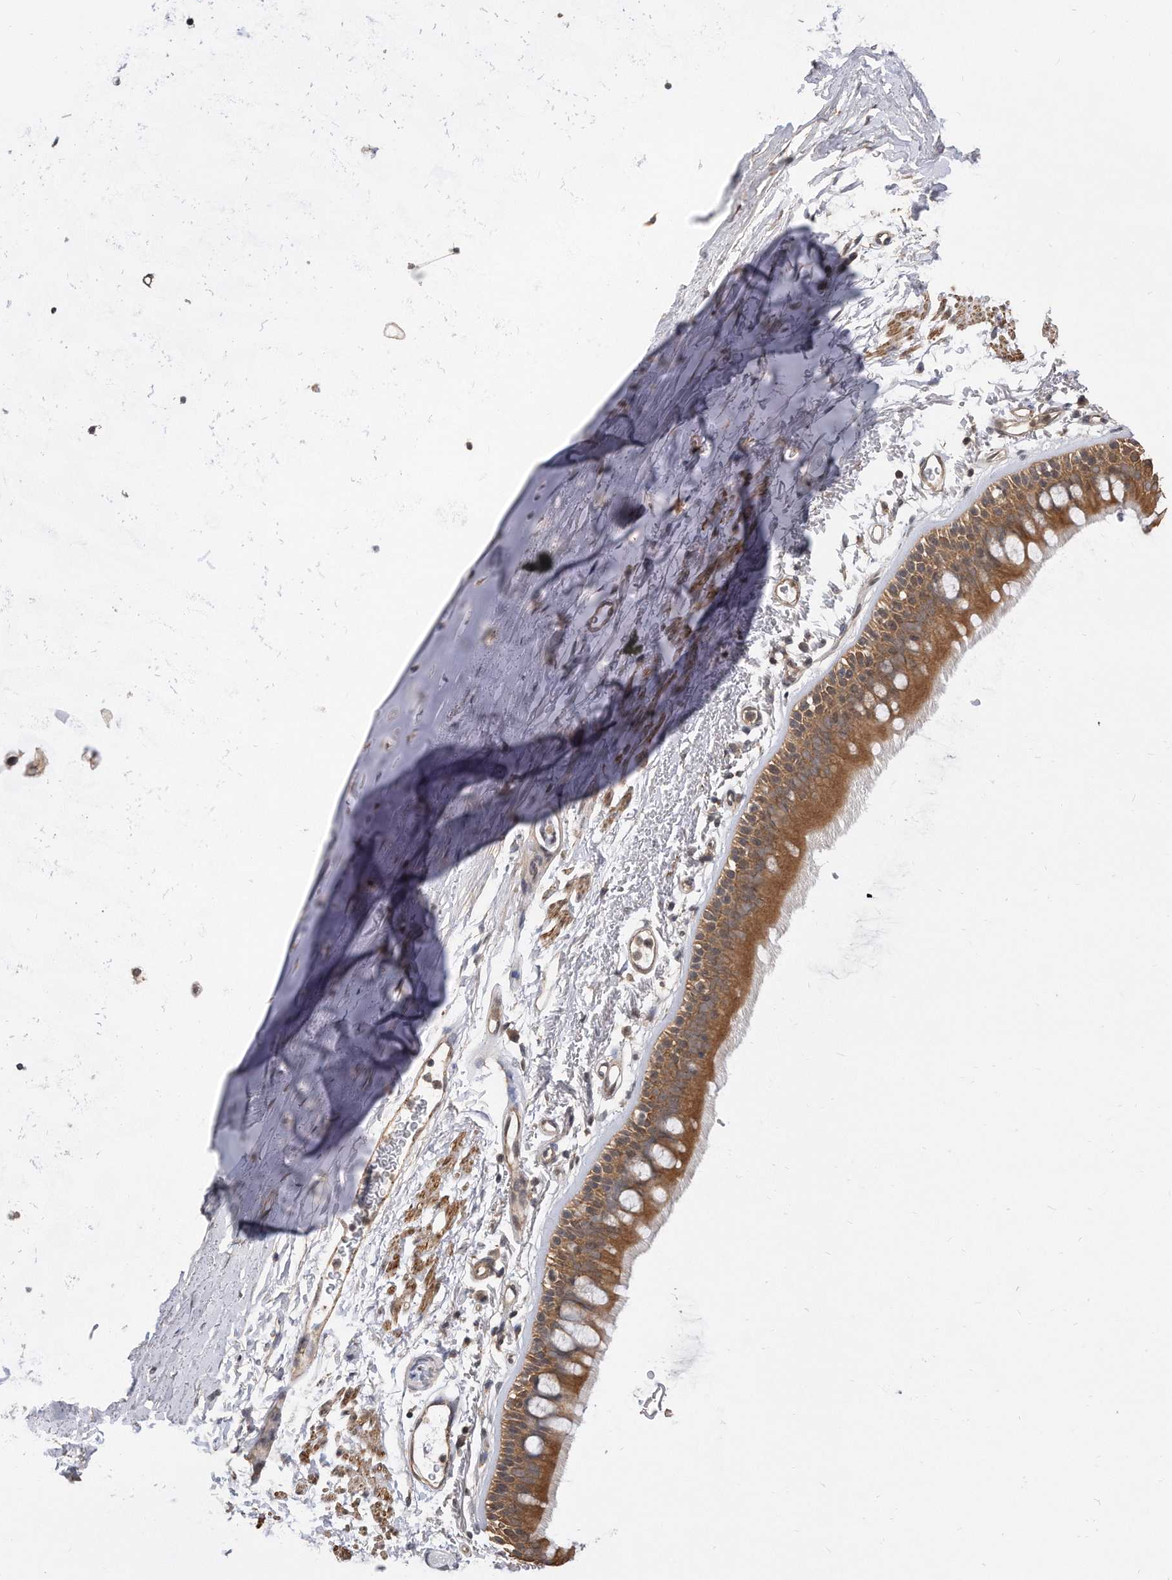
{"staining": {"intensity": "moderate", "quantity": ">75%", "location": "cytoplasmic/membranous"}, "tissue": "bronchus", "cell_type": "Respiratory epithelial cells", "image_type": "normal", "snomed": [{"axis": "morphology", "description": "Normal tissue, NOS"}, {"axis": "topography", "description": "Lymph node"}, {"axis": "topography", "description": "Bronchus"}], "caption": "Approximately >75% of respiratory epithelial cells in unremarkable human bronchus reveal moderate cytoplasmic/membranous protein expression as visualized by brown immunohistochemical staining.", "gene": "TCP1", "patient": {"sex": "female", "age": 70}}